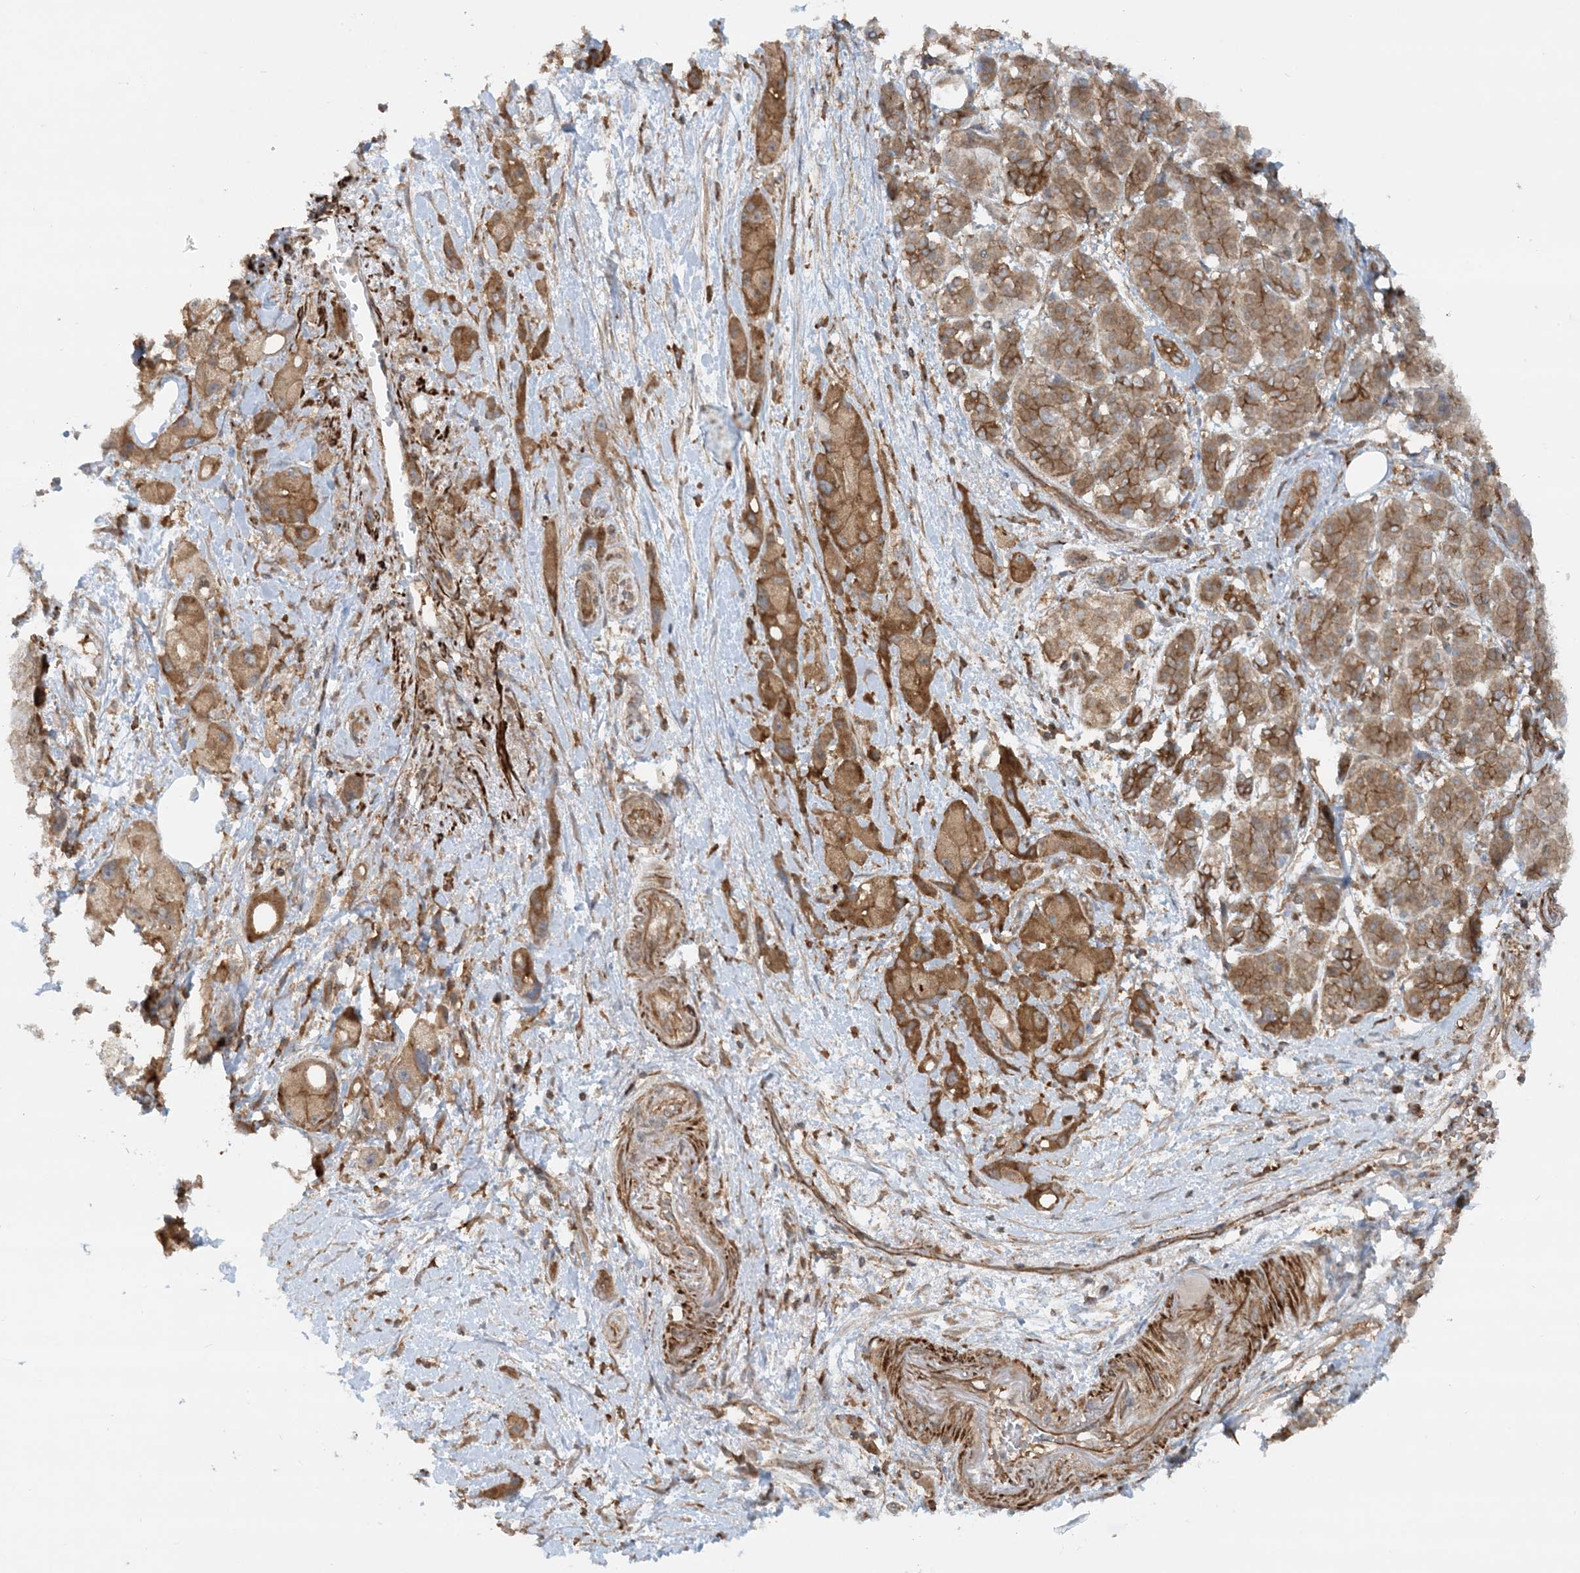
{"staining": {"intensity": "moderate", "quantity": ">75%", "location": "cytoplasmic/membranous"}, "tissue": "pancreatic cancer", "cell_type": "Tumor cells", "image_type": "cancer", "snomed": [{"axis": "morphology", "description": "Normal tissue, NOS"}, {"axis": "morphology", "description": "Adenocarcinoma, NOS"}, {"axis": "topography", "description": "Pancreas"}], "caption": "DAB (3,3'-diaminobenzidine) immunohistochemical staining of human pancreatic cancer exhibits moderate cytoplasmic/membranous protein positivity in about >75% of tumor cells.", "gene": "STAM2", "patient": {"sex": "female", "age": 68}}